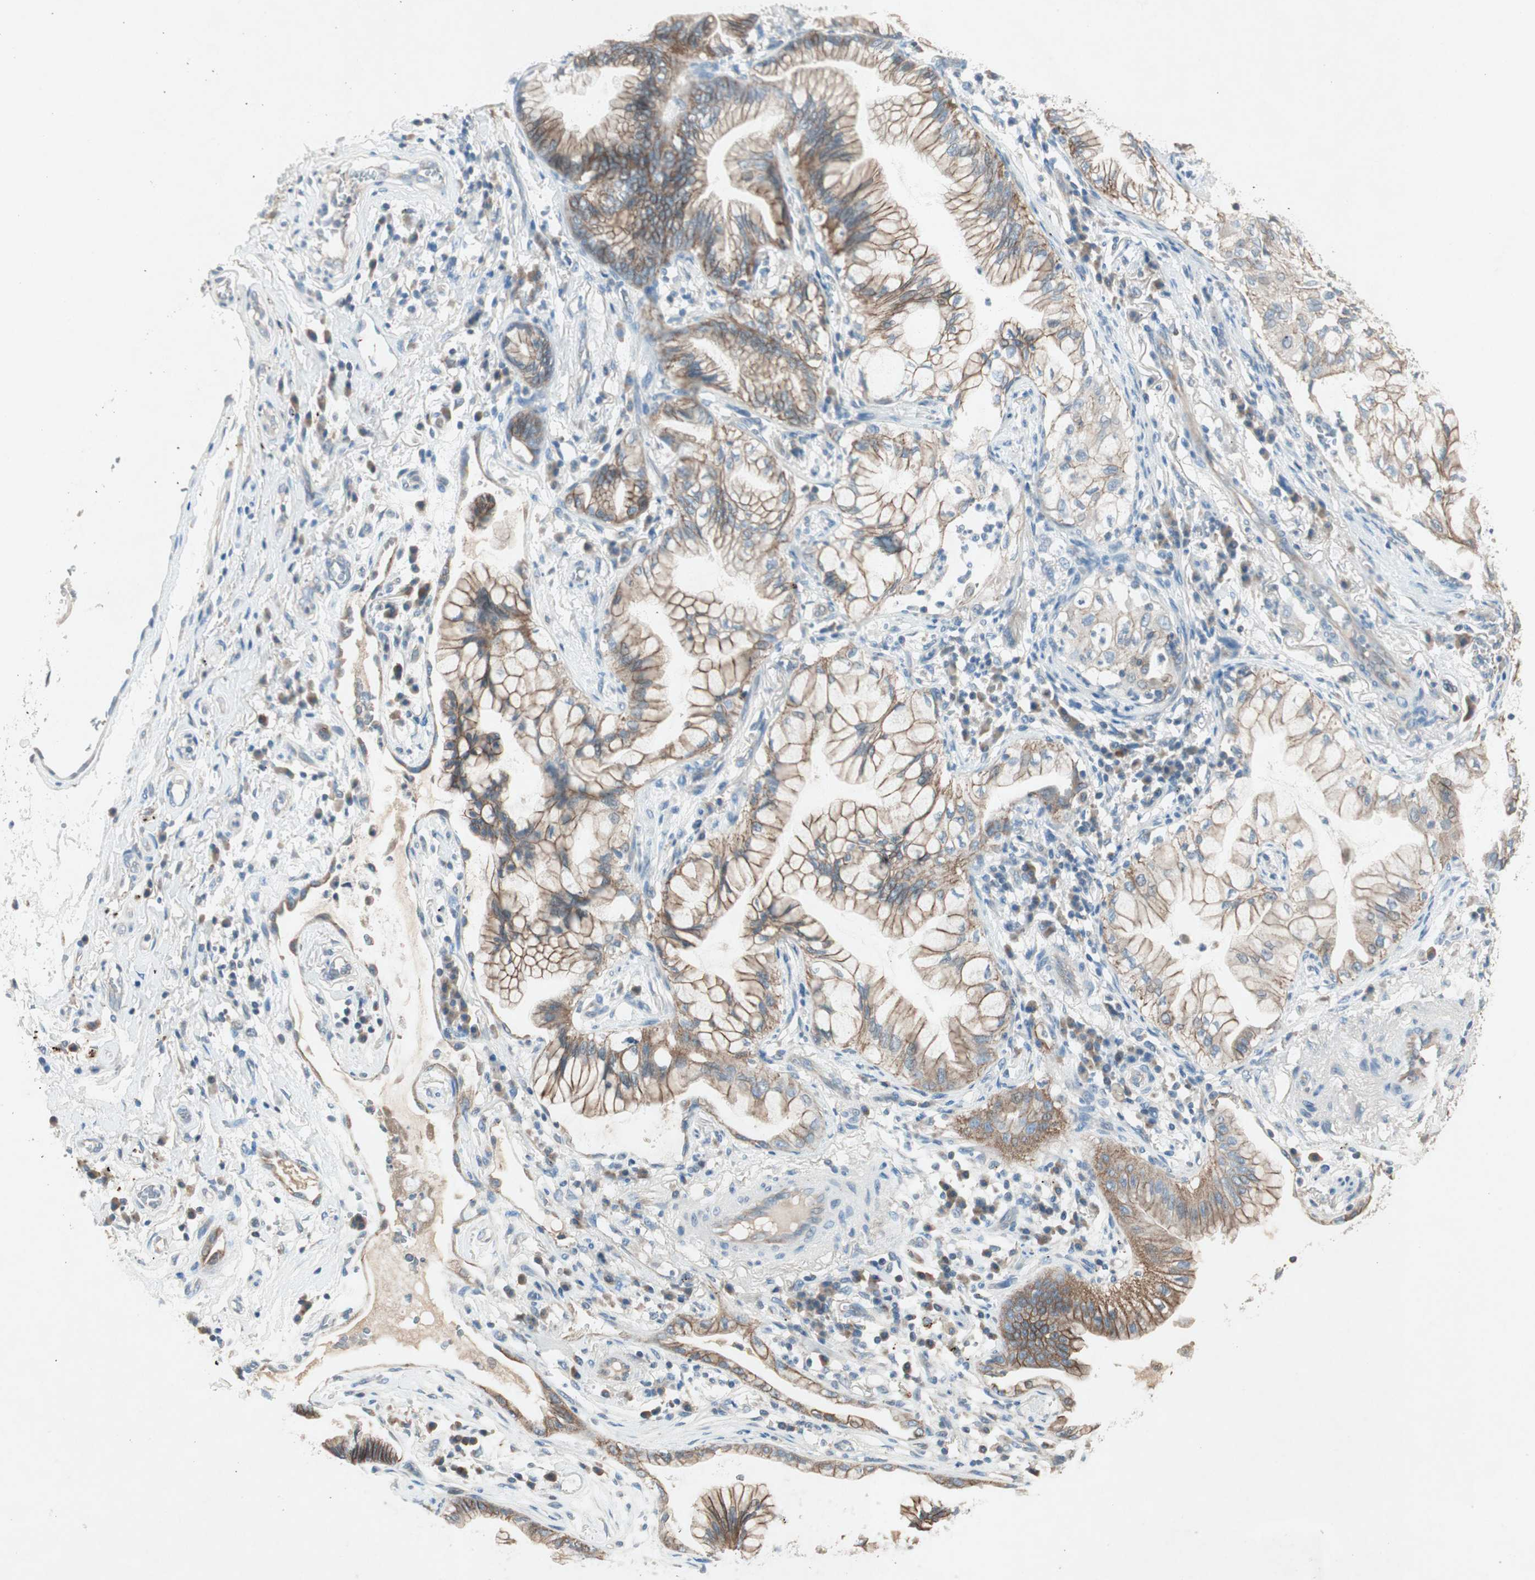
{"staining": {"intensity": "moderate", "quantity": ">75%", "location": "cytoplasmic/membranous"}, "tissue": "lung cancer", "cell_type": "Tumor cells", "image_type": "cancer", "snomed": [{"axis": "morphology", "description": "Adenocarcinoma, NOS"}, {"axis": "topography", "description": "Lung"}], "caption": "Immunohistochemistry micrograph of human adenocarcinoma (lung) stained for a protein (brown), which shows medium levels of moderate cytoplasmic/membranous expression in about >75% of tumor cells.", "gene": "NKAIN1", "patient": {"sex": "female", "age": 70}}